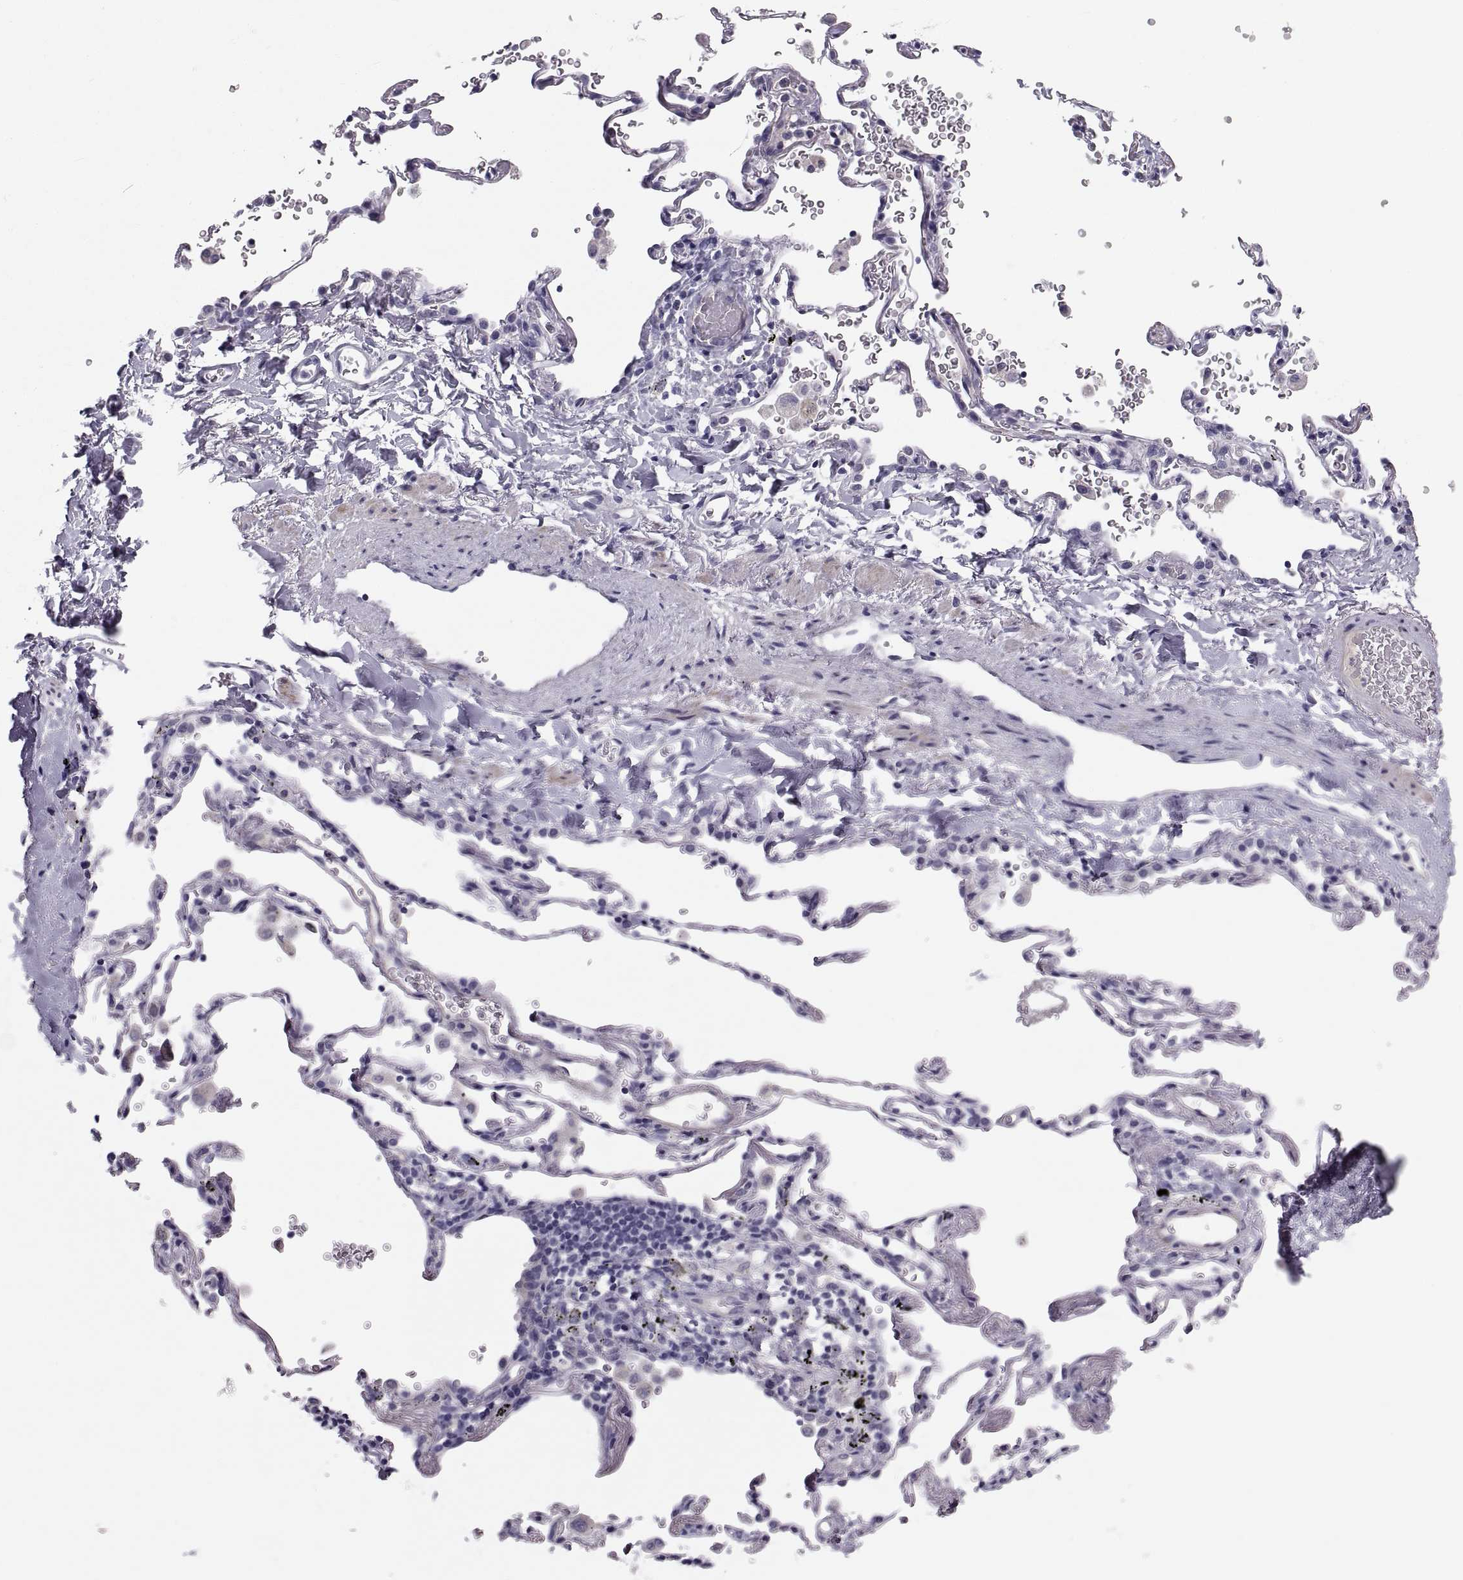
{"staining": {"intensity": "negative", "quantity": "none", "location": "none"}, "tissue": "adipose tissue", "cell_type": "Adipocytes", "image_type": "normal", "snomed": [{"axis": "morphology", "description": "Normal tissue, NOS"}, {"axis": "morphology", "description": "Adenocarcinoma, NOS"}, {"axis": "topography", "description": "Cartilage tissue"}, {"axis": "topography", "description": "Lung"}], "caption": "The immunohistochemistry (IHC) photomicrograph has no significant staining in adipocytes of adipose tissue. (Brightfield microscopy of DAB IHC at high magnification).", "gene": "PDZRN4", "patient": {"sex": "male", "age": 59}}